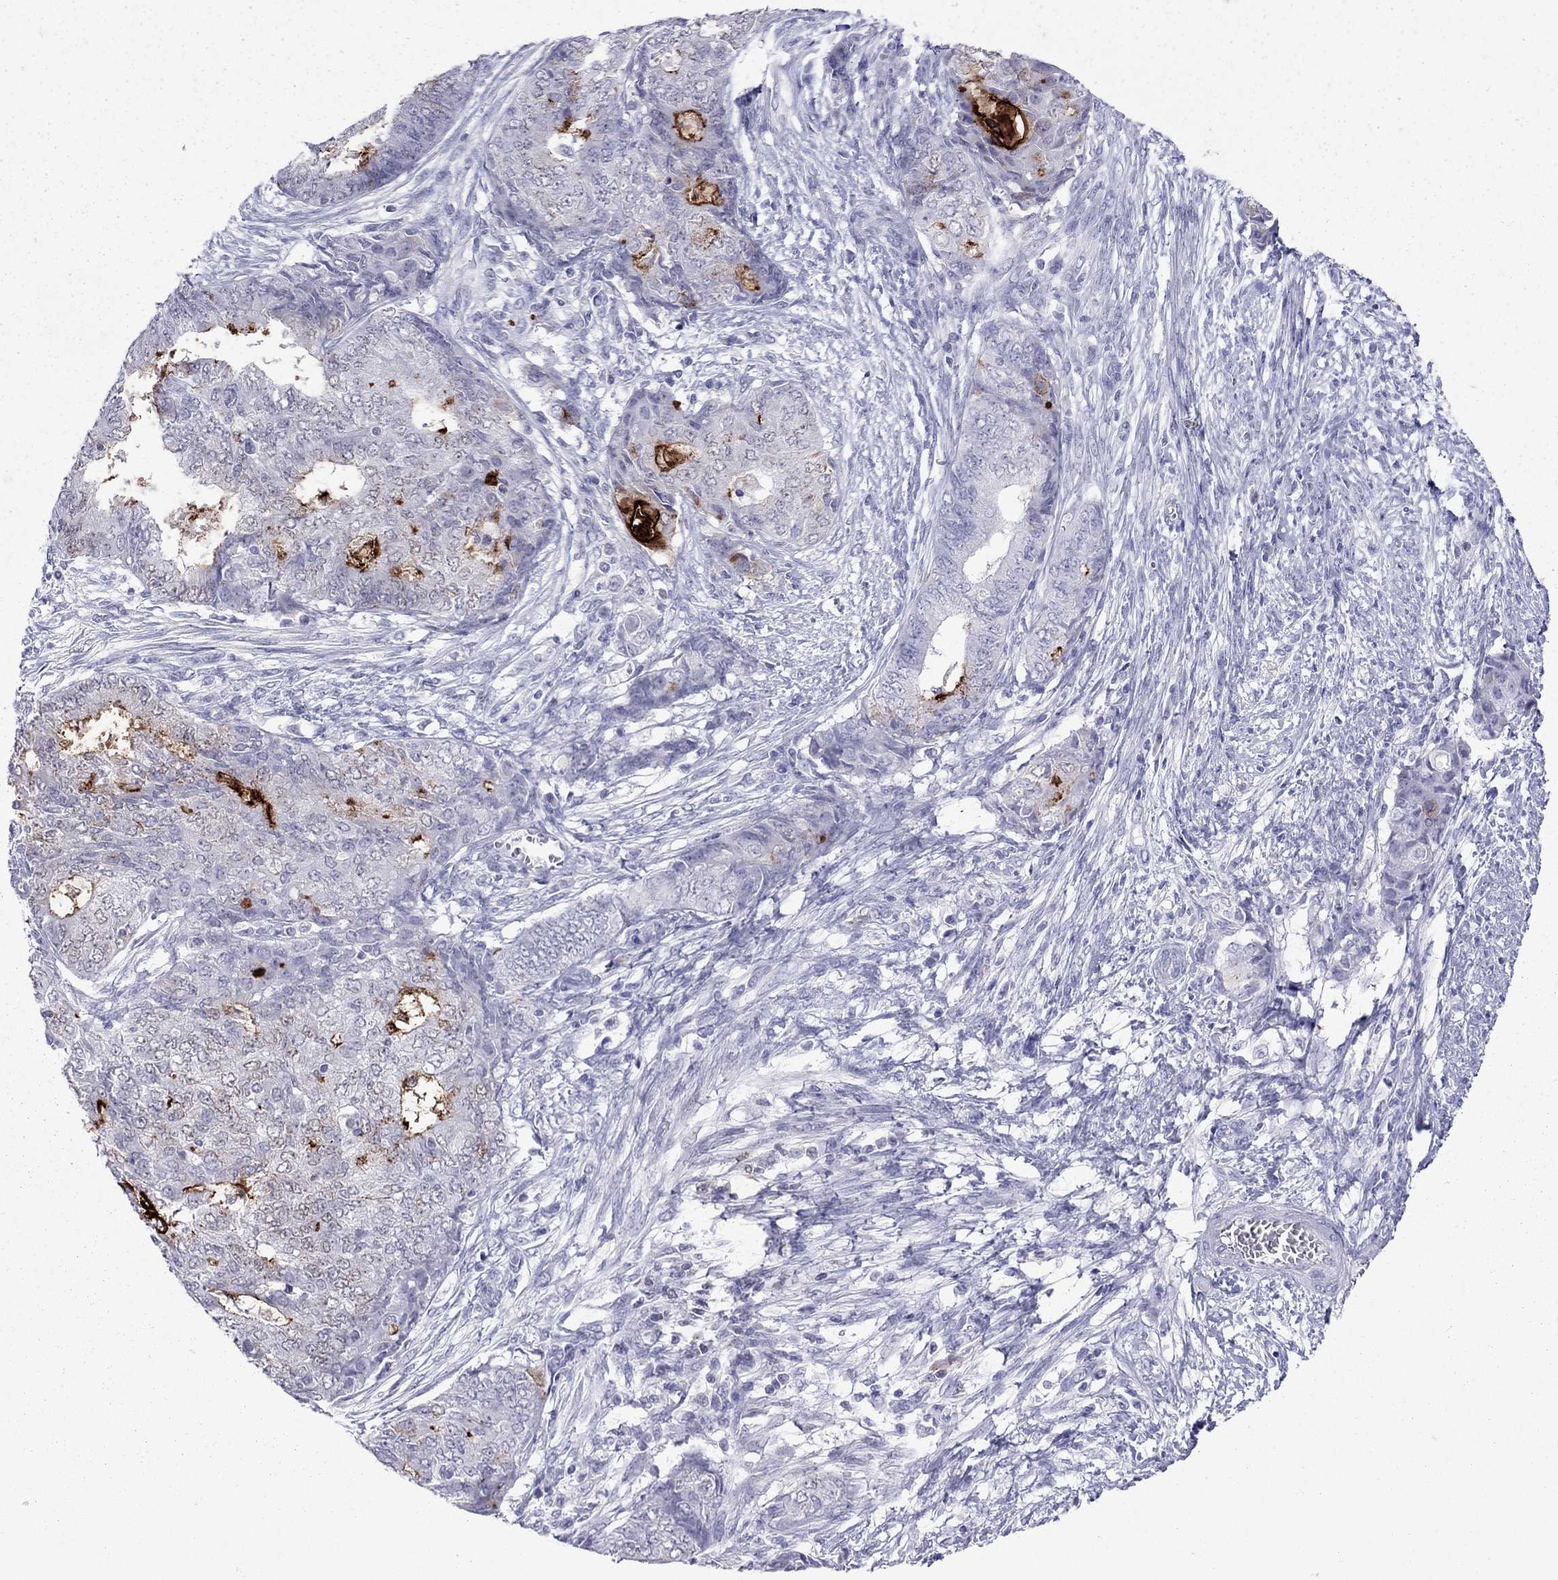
{"staining": {"intensity": "strong", "quantity": "<25%", "location": "cytoplasmic/membranous"}, "tissue": "endometrial cancer", "cell_type": "Tumor cells", "image_type": "cancer", "snomed": [{"axis": "morphology", "description": "Adenocarcinoma, NOS"}, {"axis": "topography", "description": "Endometrium"}], "caption": "The immunohistochemical stain shows strong cytoplasmic/membranous staining in tumor cells of endometrial cancer tissue.", "gene": "MUC16", "patient": {"sex": "female", "age": 62}}